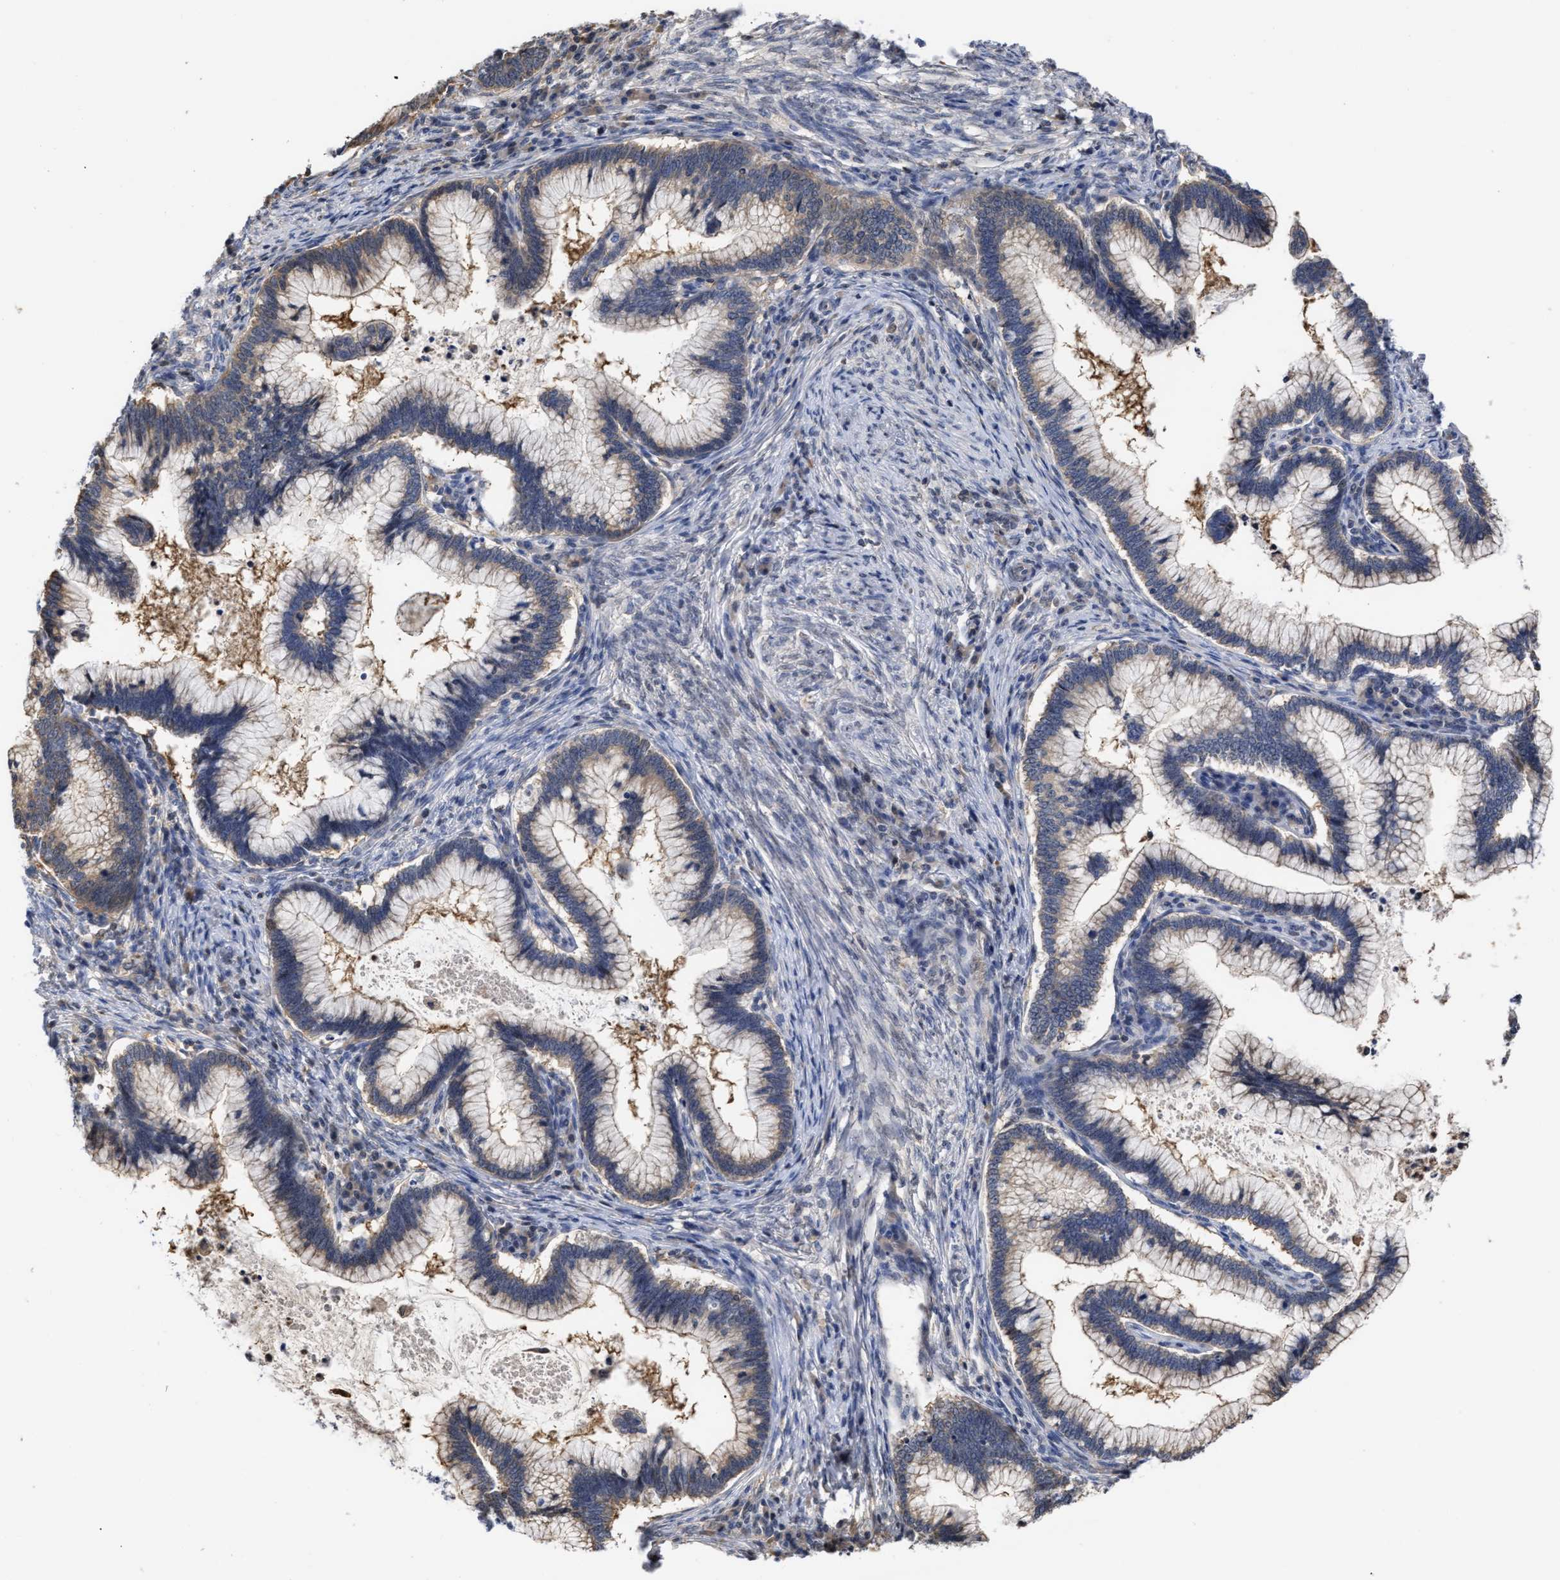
{"staining": {"intensity": "weak", "quantity": "<25%", "location": "cytoplasmic/membranous"}, "tissue": "cervical cancer", "cell_type": "Tumor cells", "image_type": "cancer", "snomed": [{"axis": "morphology", "description": "Adenocarcinoma, NOS"}, {"axis": "topography", "description": "Cervix"}], "caption": "An image of human cervical cancer (adenocarcinoma) is negative for staining in tumor cells.", "gene": "KLHDC1", "patient": {"sex": "female", "age": 36}}